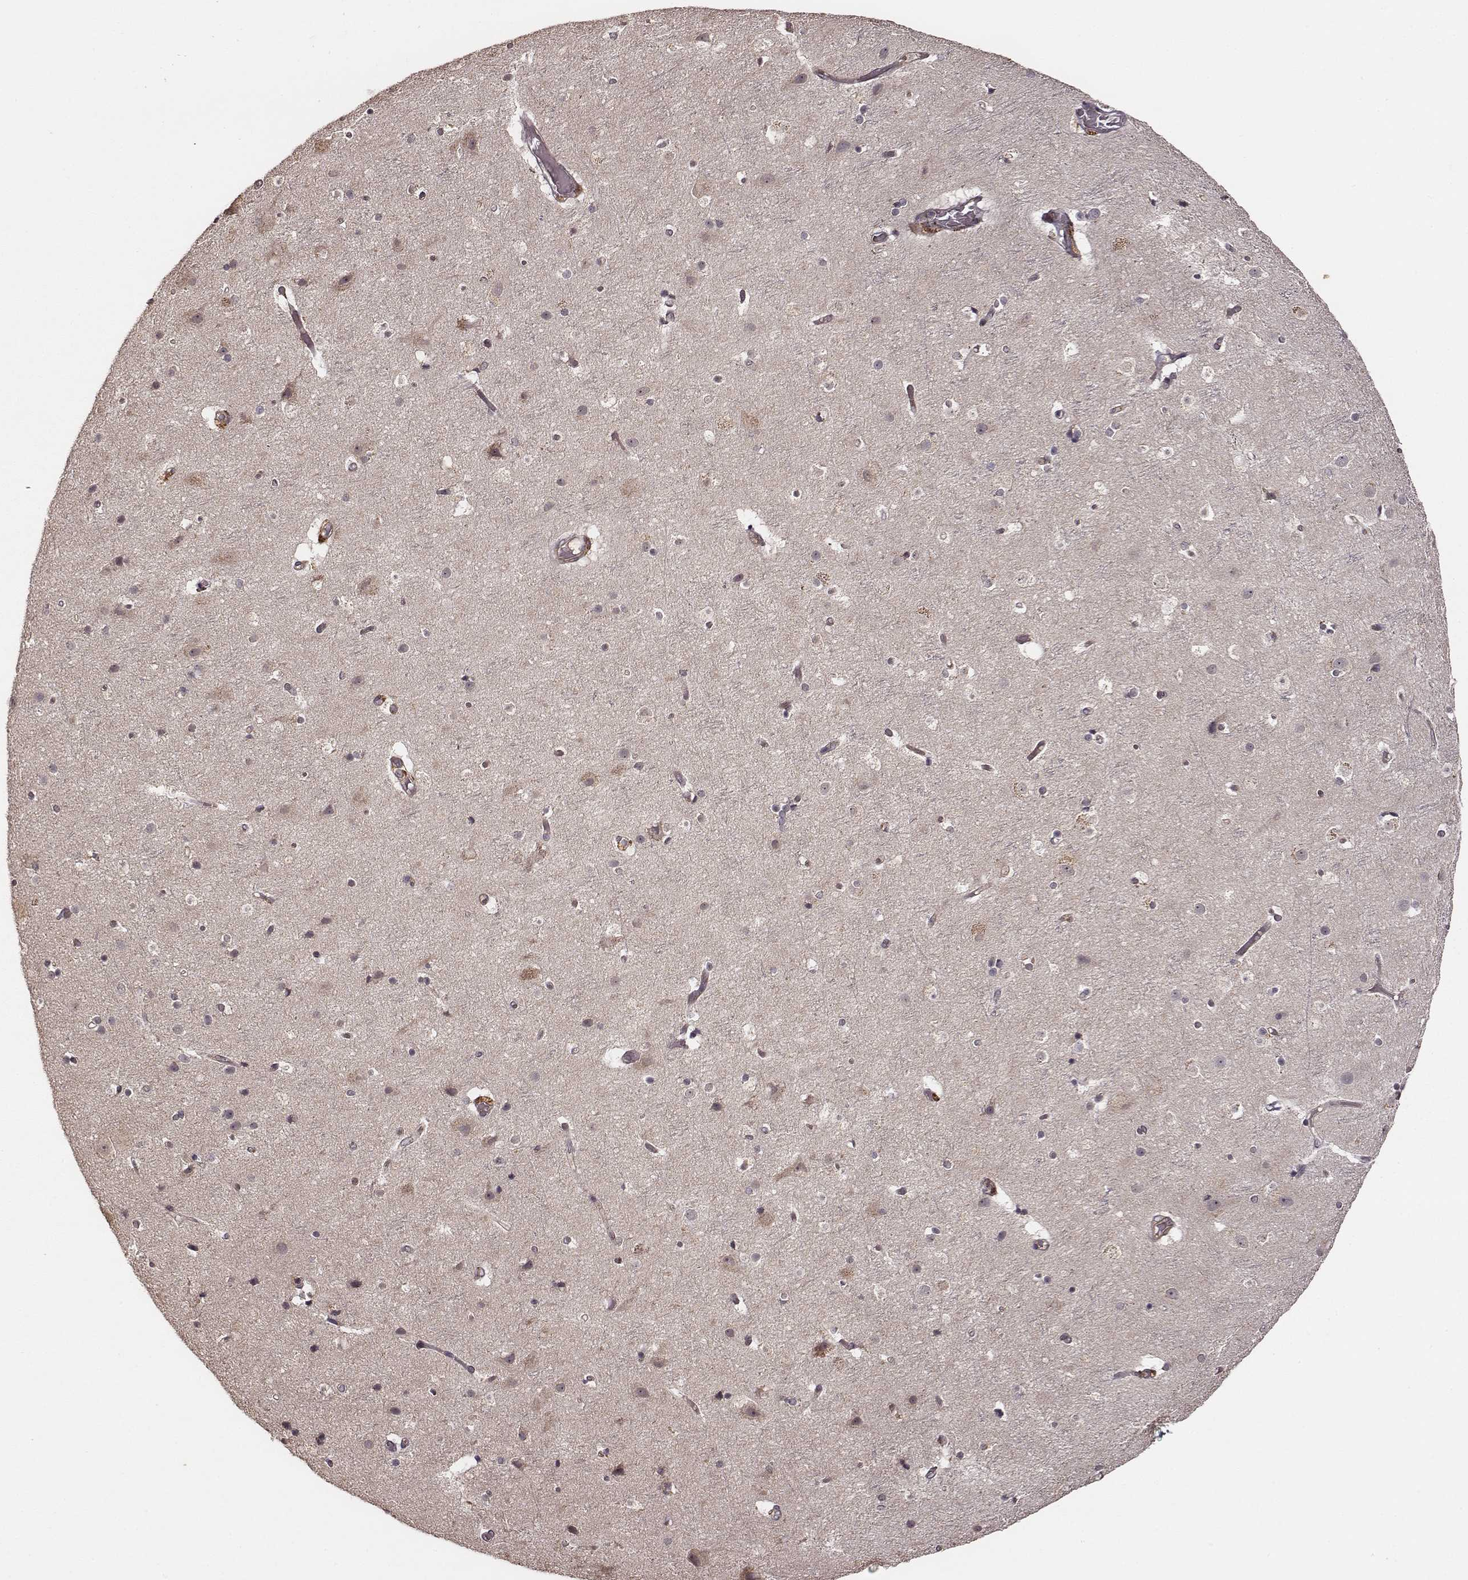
{"staining": {"intensity": "negative", "quantity": "none", "location": "none"}, "tissue": "cerebral cortex", "cell_type": "Endothelial cells", "image_type": "normal", "snomed": [{"axis": "morphology", "description": "Normal tissue, NOS"}, {"axis": "topography", "description": "Cerebral cortex"}], "caption": "There is no significant staining in endothelial cells of cerebral cortex. Nuclei are stained in blue.", "gene": "VPS26A", "patient": {"sex": "female", "age": 52}}